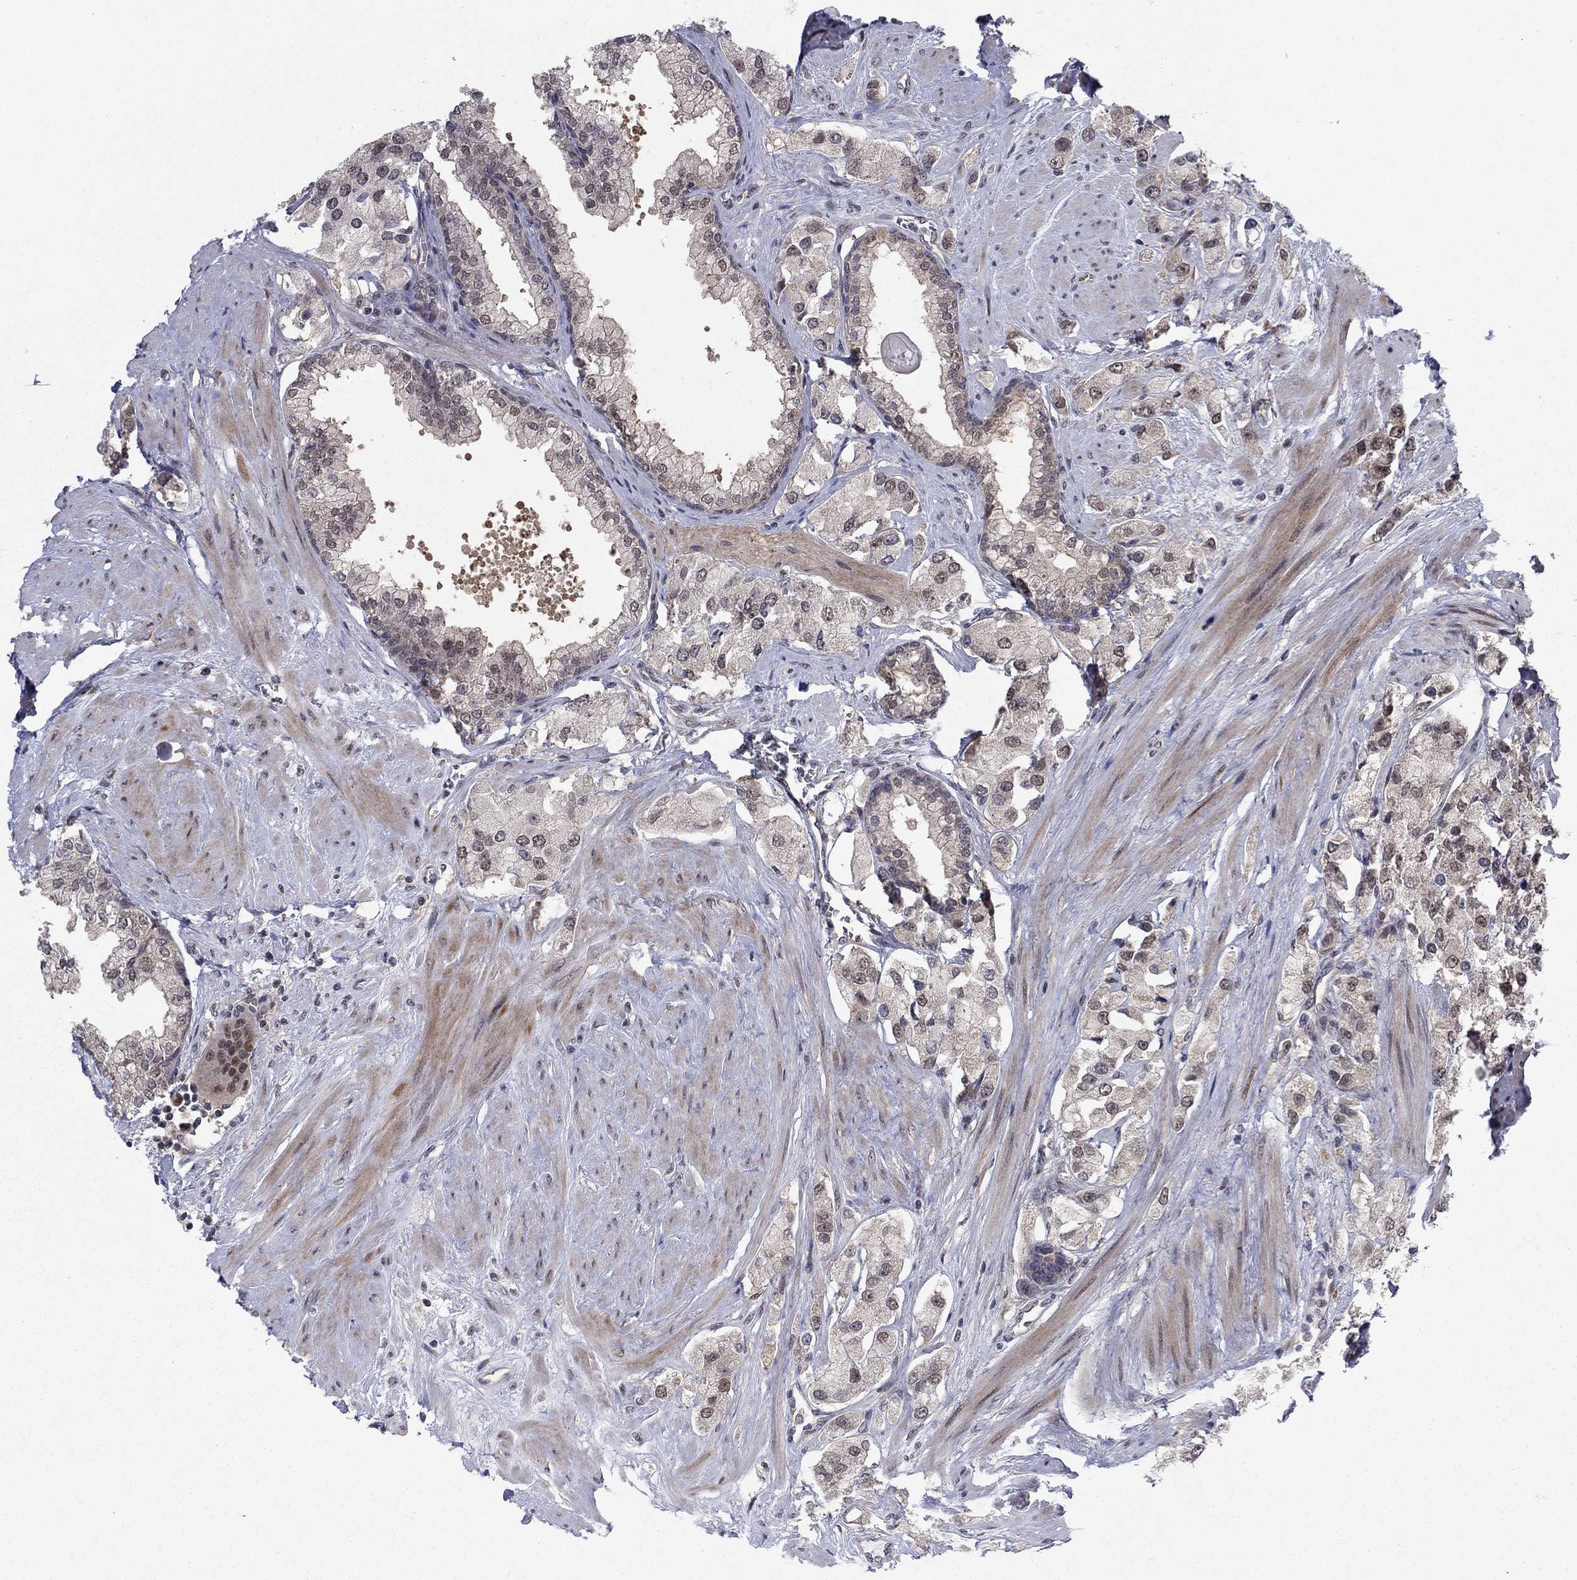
{"staining": {"intensity": "negative", "quantity": "none", "location": "none"}, "tissue": "prostate cancer", "cell_type": "Tumor cells", "image_type": "cancer", "snomed": [{"axis": "morphology", "description": "Adenocarcinoma, NOS"}, {"axis": "topography", "description": "Prostate and seminal vesicle, NOS"}, {"axis": "topography", "description": "Prostate"}], "caption": "An image of prostate cancer stained for a protein displays no brown staining in tumor cells.", "gene": "PSMC1", "patient": {"sex": "male", "age": 64}}